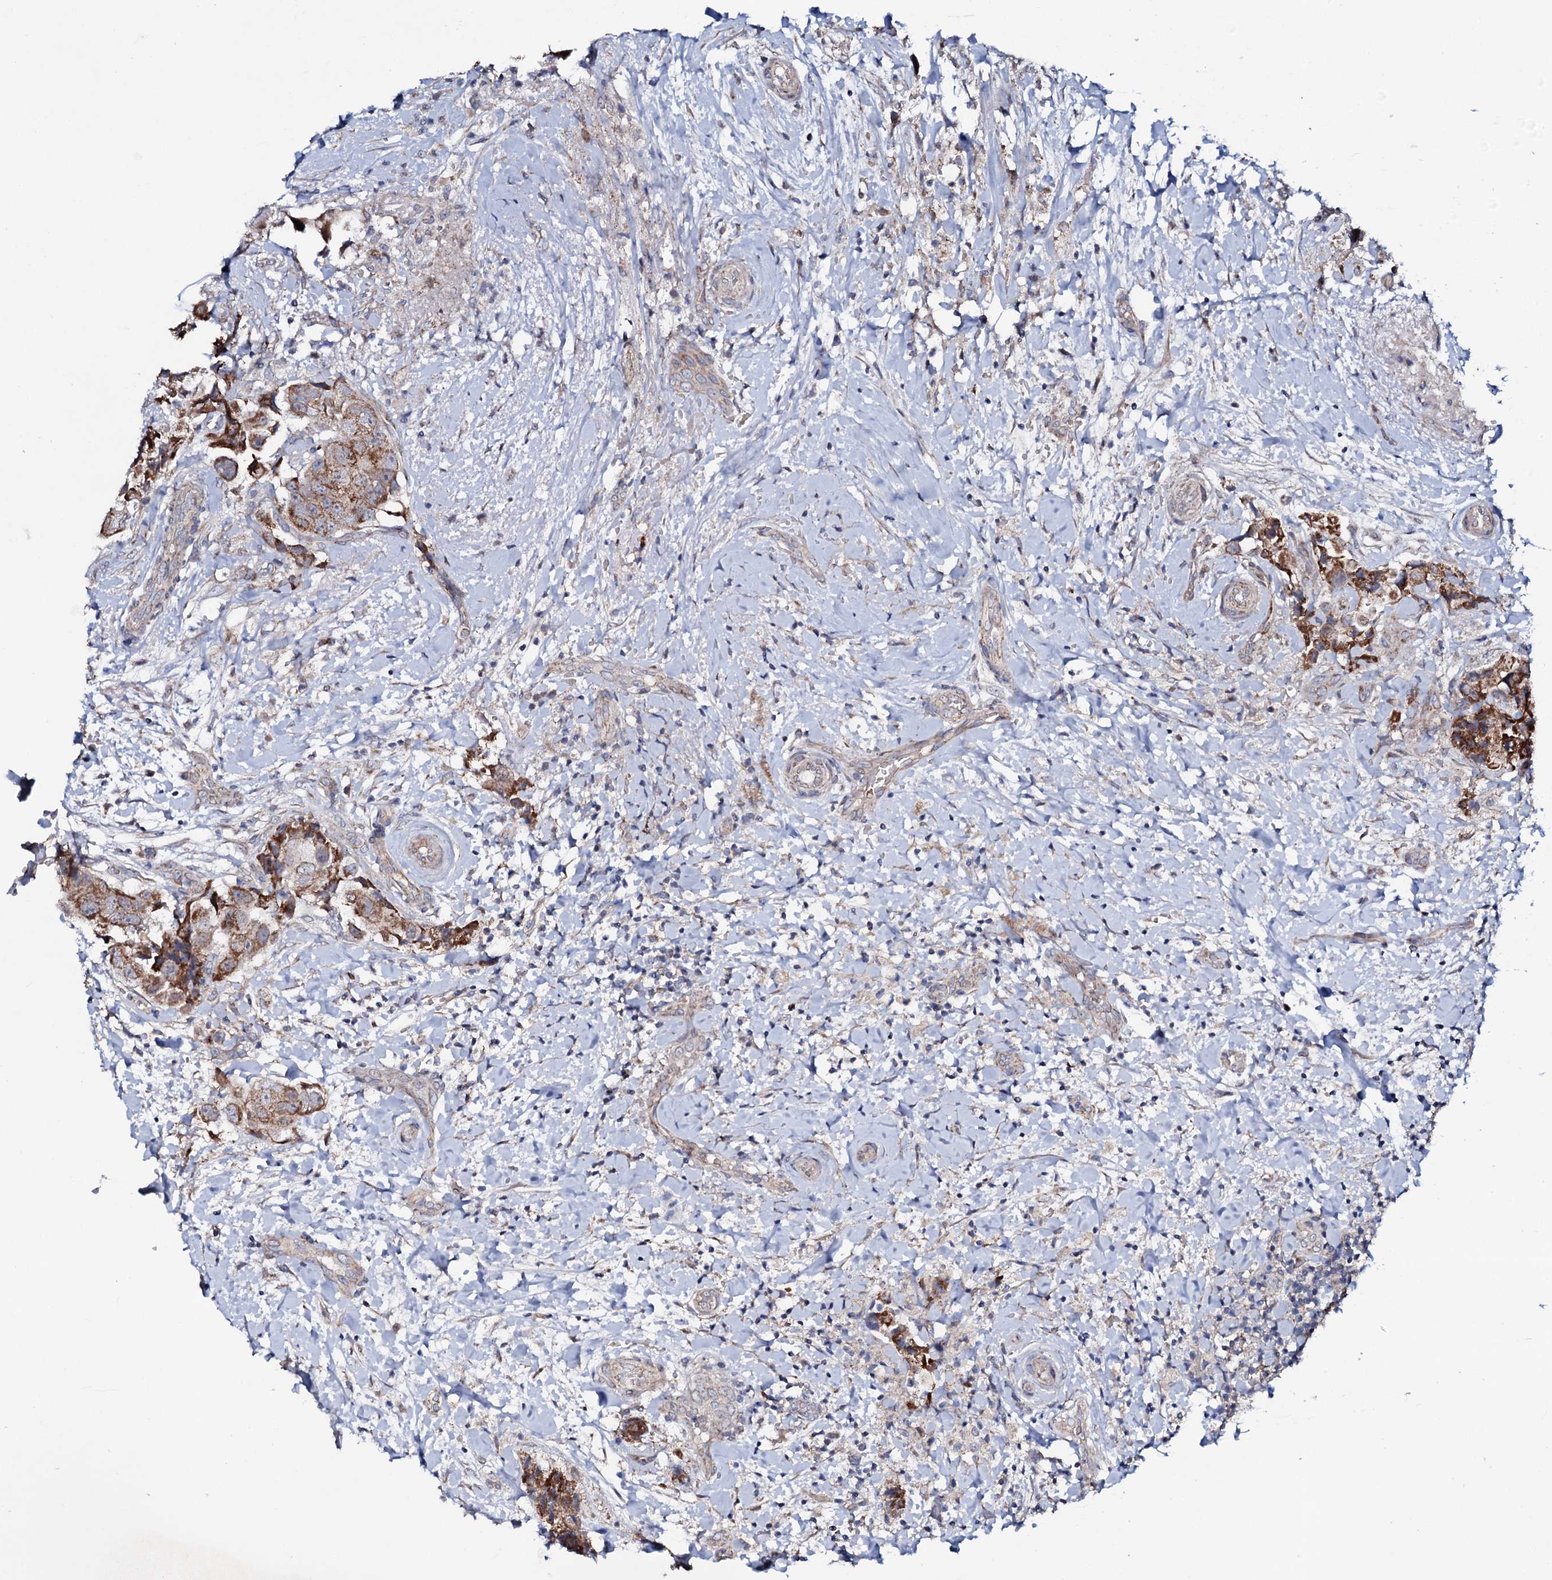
{"staining": {"intensity": "moderate", "quantity": ">75%", "location": "cytoplasmic/membranous"}, "tissue": "breast cancer", "cell_type": "Tumor cells", "image_type": "cancer", "snomed": [{"axis": "morphology", "description": "Normal tissue, NOS"}, {"axis": "morphology", "description": "Duct carcinoma"}, {"axis": "topography", "description": "Breast"}], "caption": "Brown immunohistochemical staining in human breast intraductal carcinoma reveals moderate cytoplasmic/membranous expression in about >75% of tumor cells. Using DAB (brown) and hematoxylin (blue) stains, captured at high magnification using brightfield microscopy.", "gene": "PPP1R3D", "patient": {"sex": "female", "age": 62}}